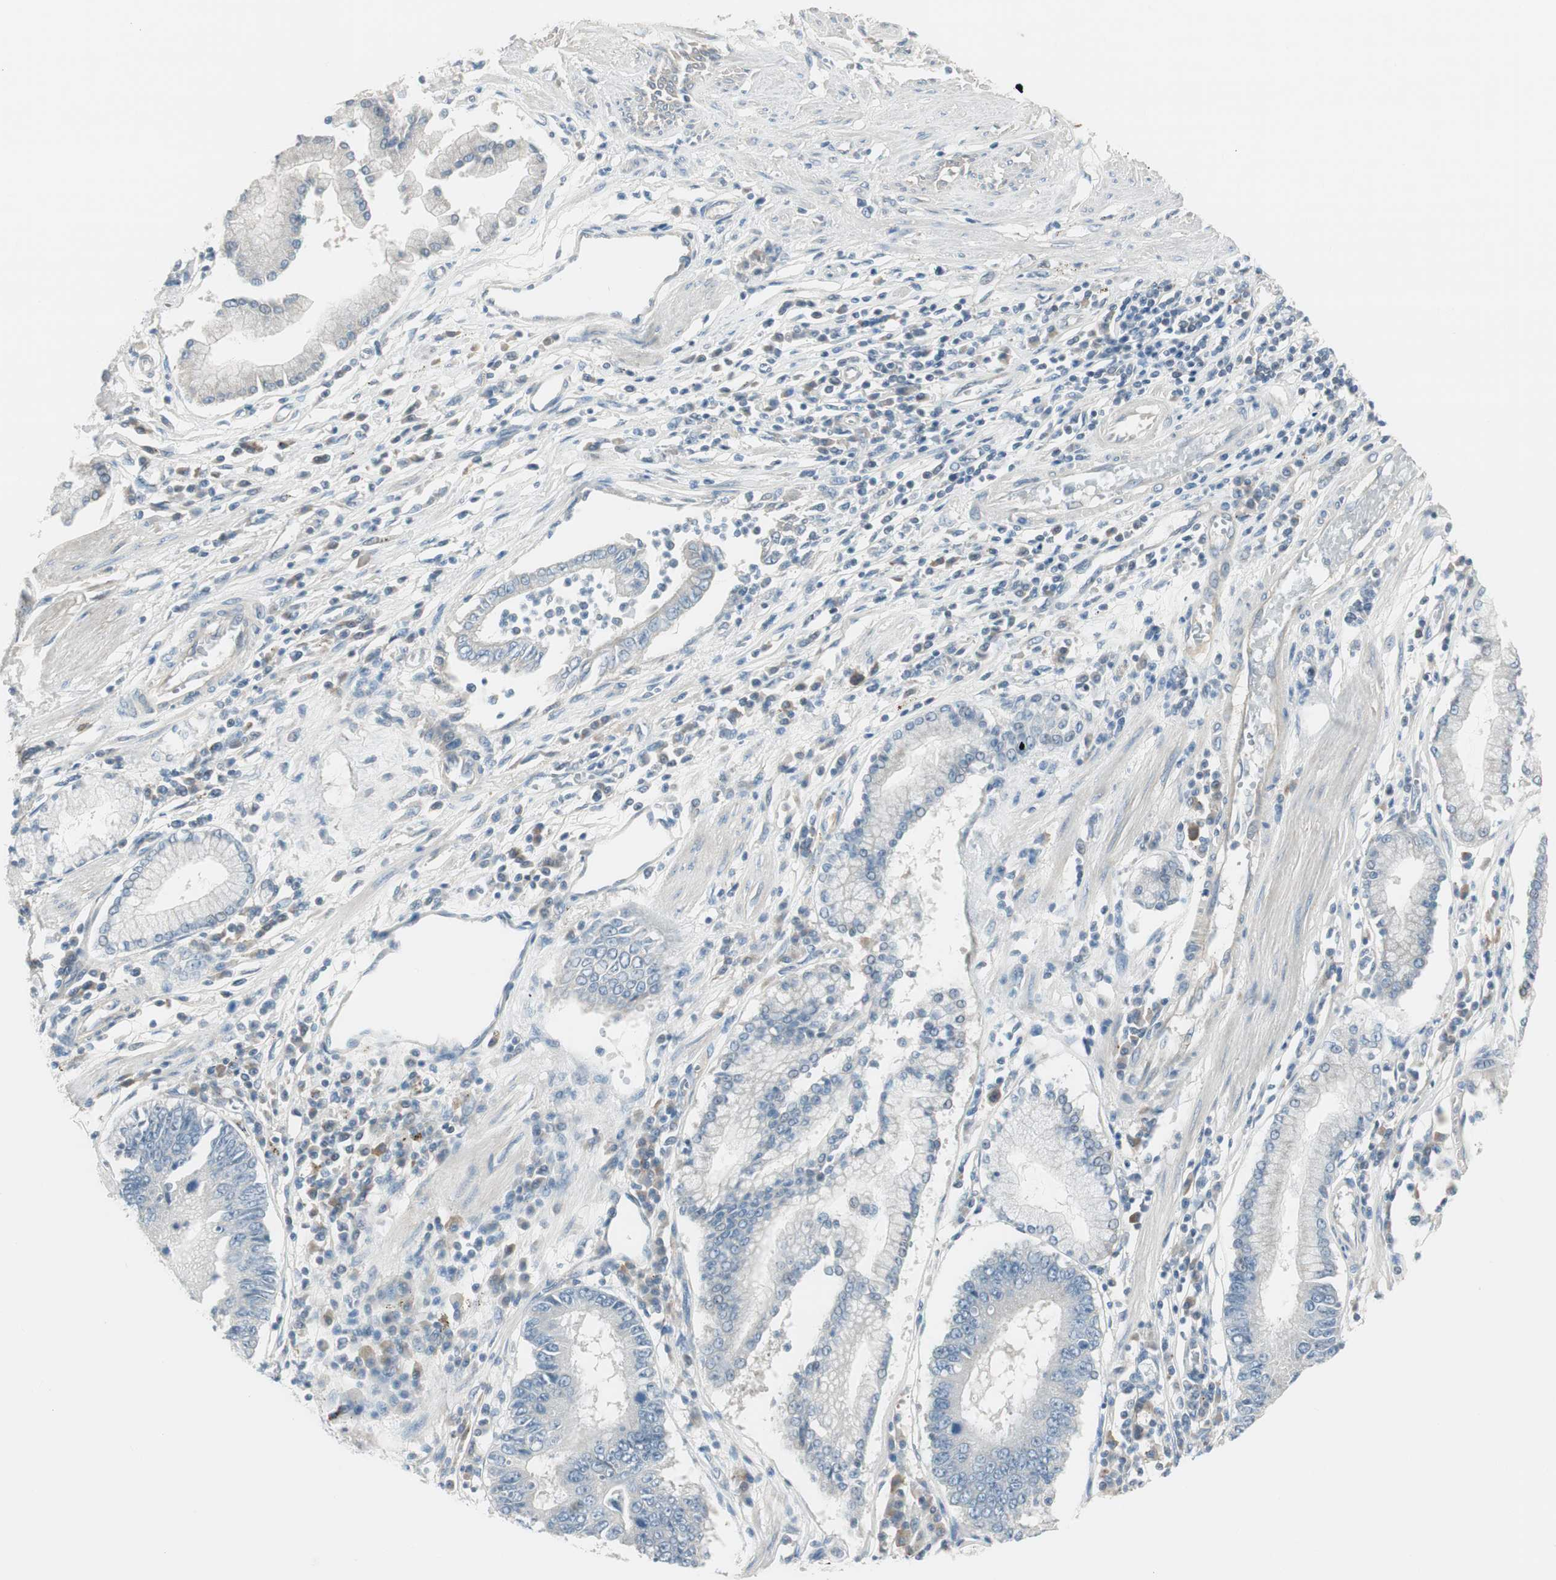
{"staining": {"intensity": "negative", "quantity": "none", "location": "none"}, "tissue": "stomach cancer", "cell_type": "Tumor cells", "image_type": "cancer", "snomed": [{"axis": "morphology", "description": "Adenocarcinoma, NOS"}, {"axis": "topography", "description": "Stomach"}], "caption": "A high-resolution photomicrograph shows immunohistochemistry staining of stomach adenocarcinoma, which reveals no significant staining in tumor cells.", "gene": "EVA1A", "patient": {"sex": "male", "age": 59}}